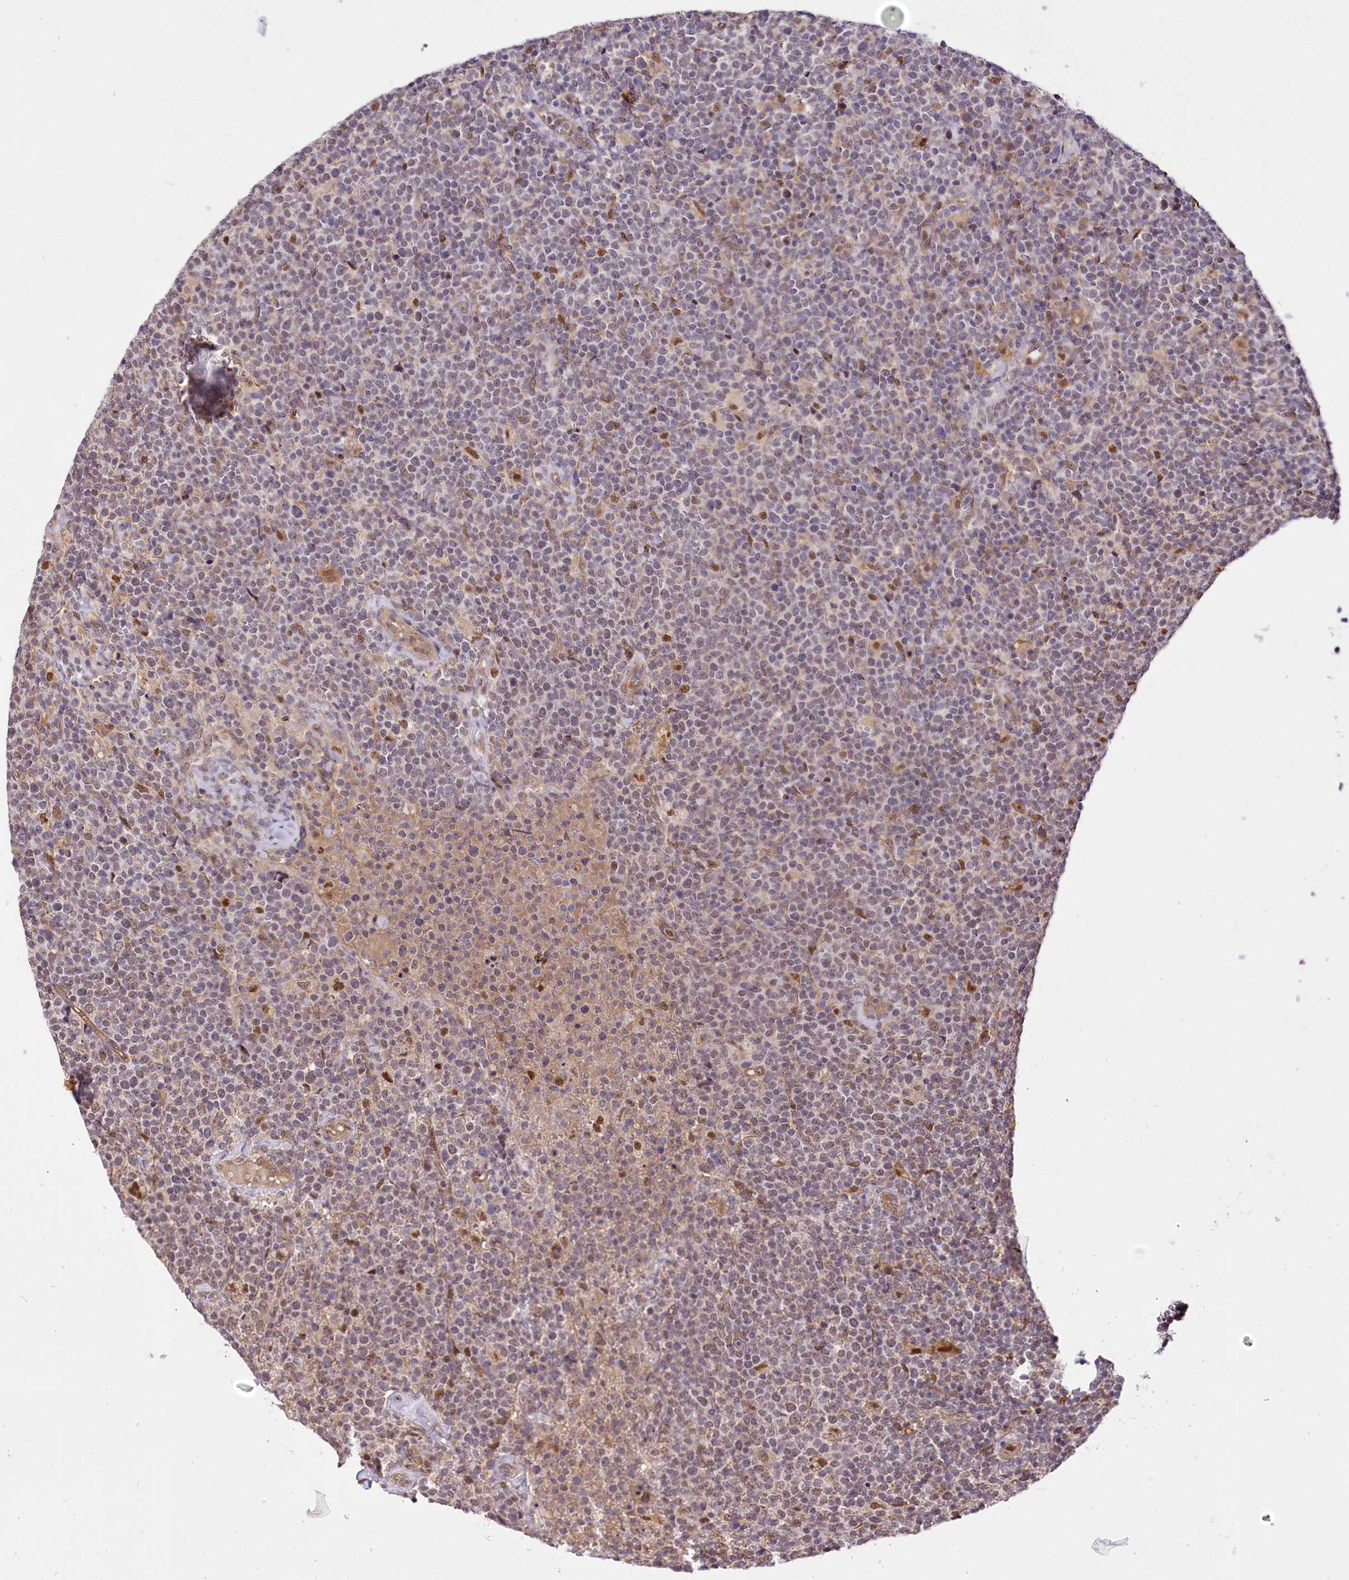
{"staining": {"intensity": "negative", "quantity": "none", "location": "none"}, "tissue": "lymphoma", "cell_type": "Tumor cells", "image_type": "cancer", "snomed": [{"axis": "morphology", "description": "Malignant lymphoma, non-Hodgkin's type, High grade"}, {"axis": "topography", "description": "Lymph node"}], "caption": "Protein analysis of malignant lymphoma, non-Hodgkin's type (high-grade) demonstrates no significant staining in tumor cells.", "gene": "GNL3L", "patient": {"sex": "male", "age": 61}}